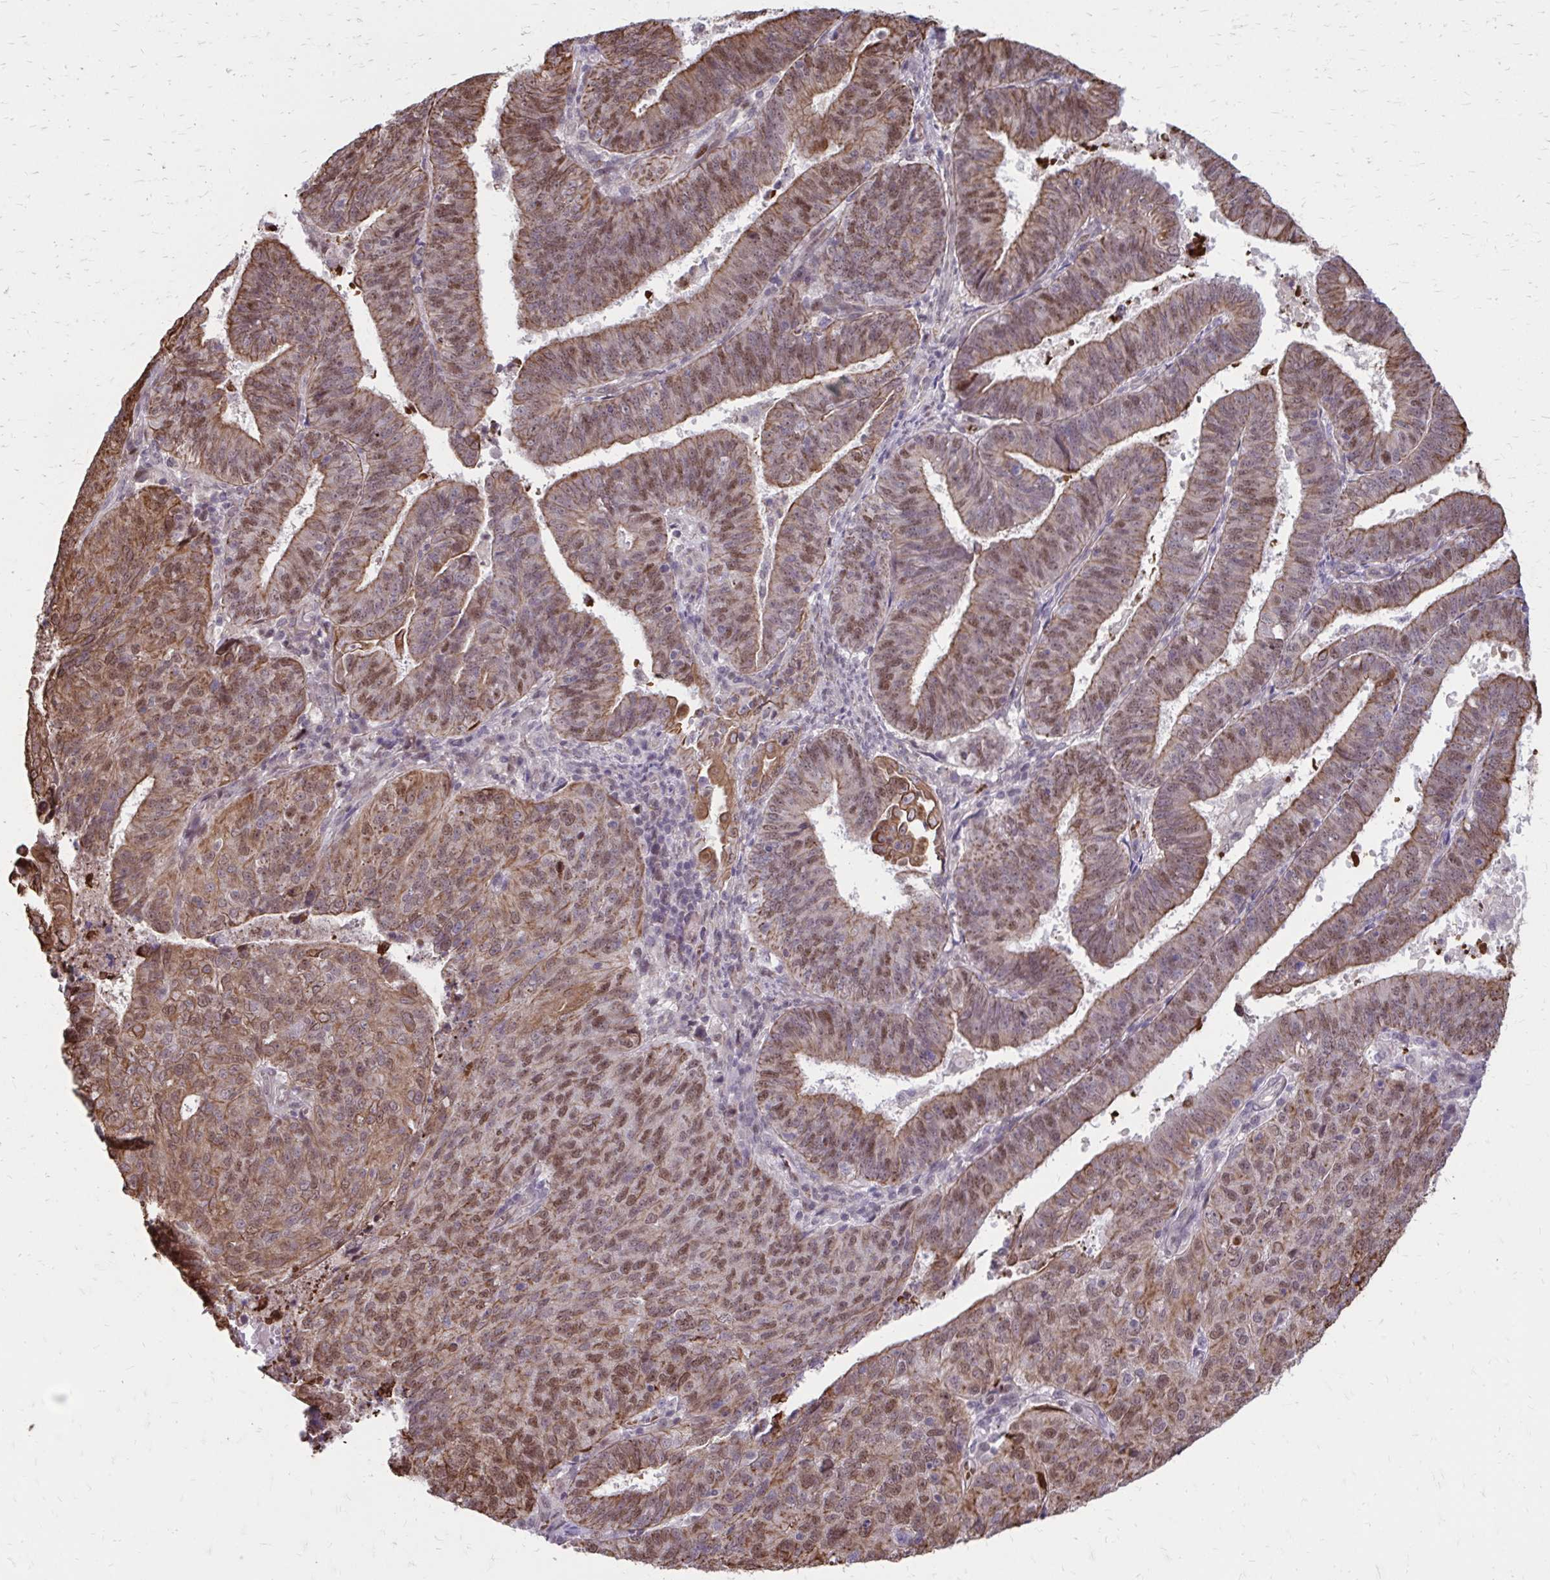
{"staining": {"intensity": "moderate", "quantity": ">75%", "location": "cytoplasmic/membranous,nuclear"}, "tissue": "endometrial cancer", "cell_type": "Tumor cells", "image_type": "cancer", "snomed": [{"axis": "morphology", "description": "Adenocarcinoma, NOS"}, {"axis": "topography", "description": "Endometrium"}], "caption": "Human endometrial cancer (adenocarcinoma) stained for a protein (brown) displays moderate cytoplasmic/membranous and nuclear positive expression in approximately >75% of tumor cells.", "gene": "ANKRD30B", "patient": {"sex": "female", "age": 82}}